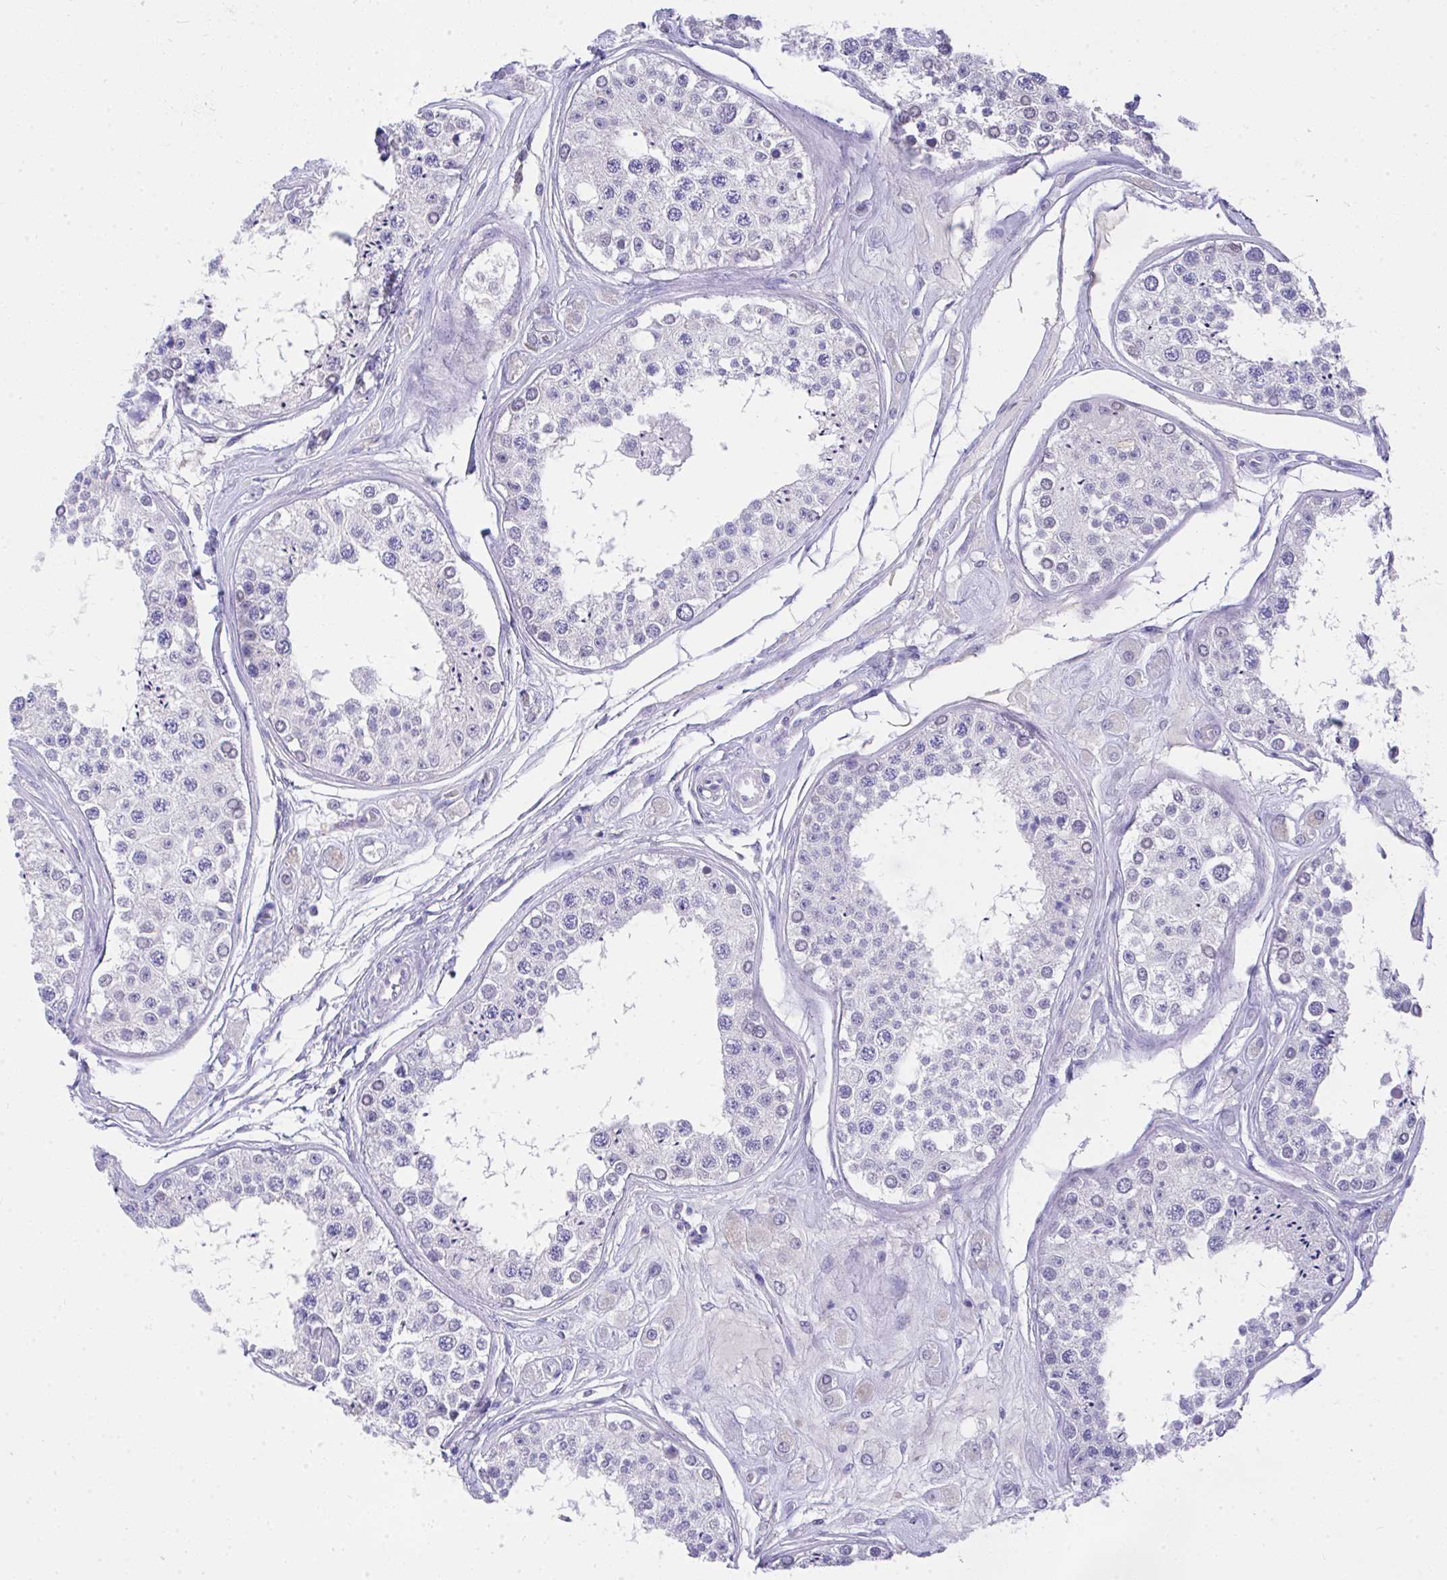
{"staining": {"intensity": "negative", "quantity": "none", "location": "none"}, "tissue": "testis", "cell_type": "Cells in seminiferous ducts", "image_type": "normal", "snomed": [{"axis": "morphology", "description": "Normal tissue, NOS"}, {"axis": "topography", "description": "Testis"}], "caption": "Immunohistochemistry (IHC) histopathology image of benign testis stained for a protein (brown), which shows no staining in cells in seminiferous ducts.", "gene": "MS4A12", "patient": {"sex": "male", "age": 25}}